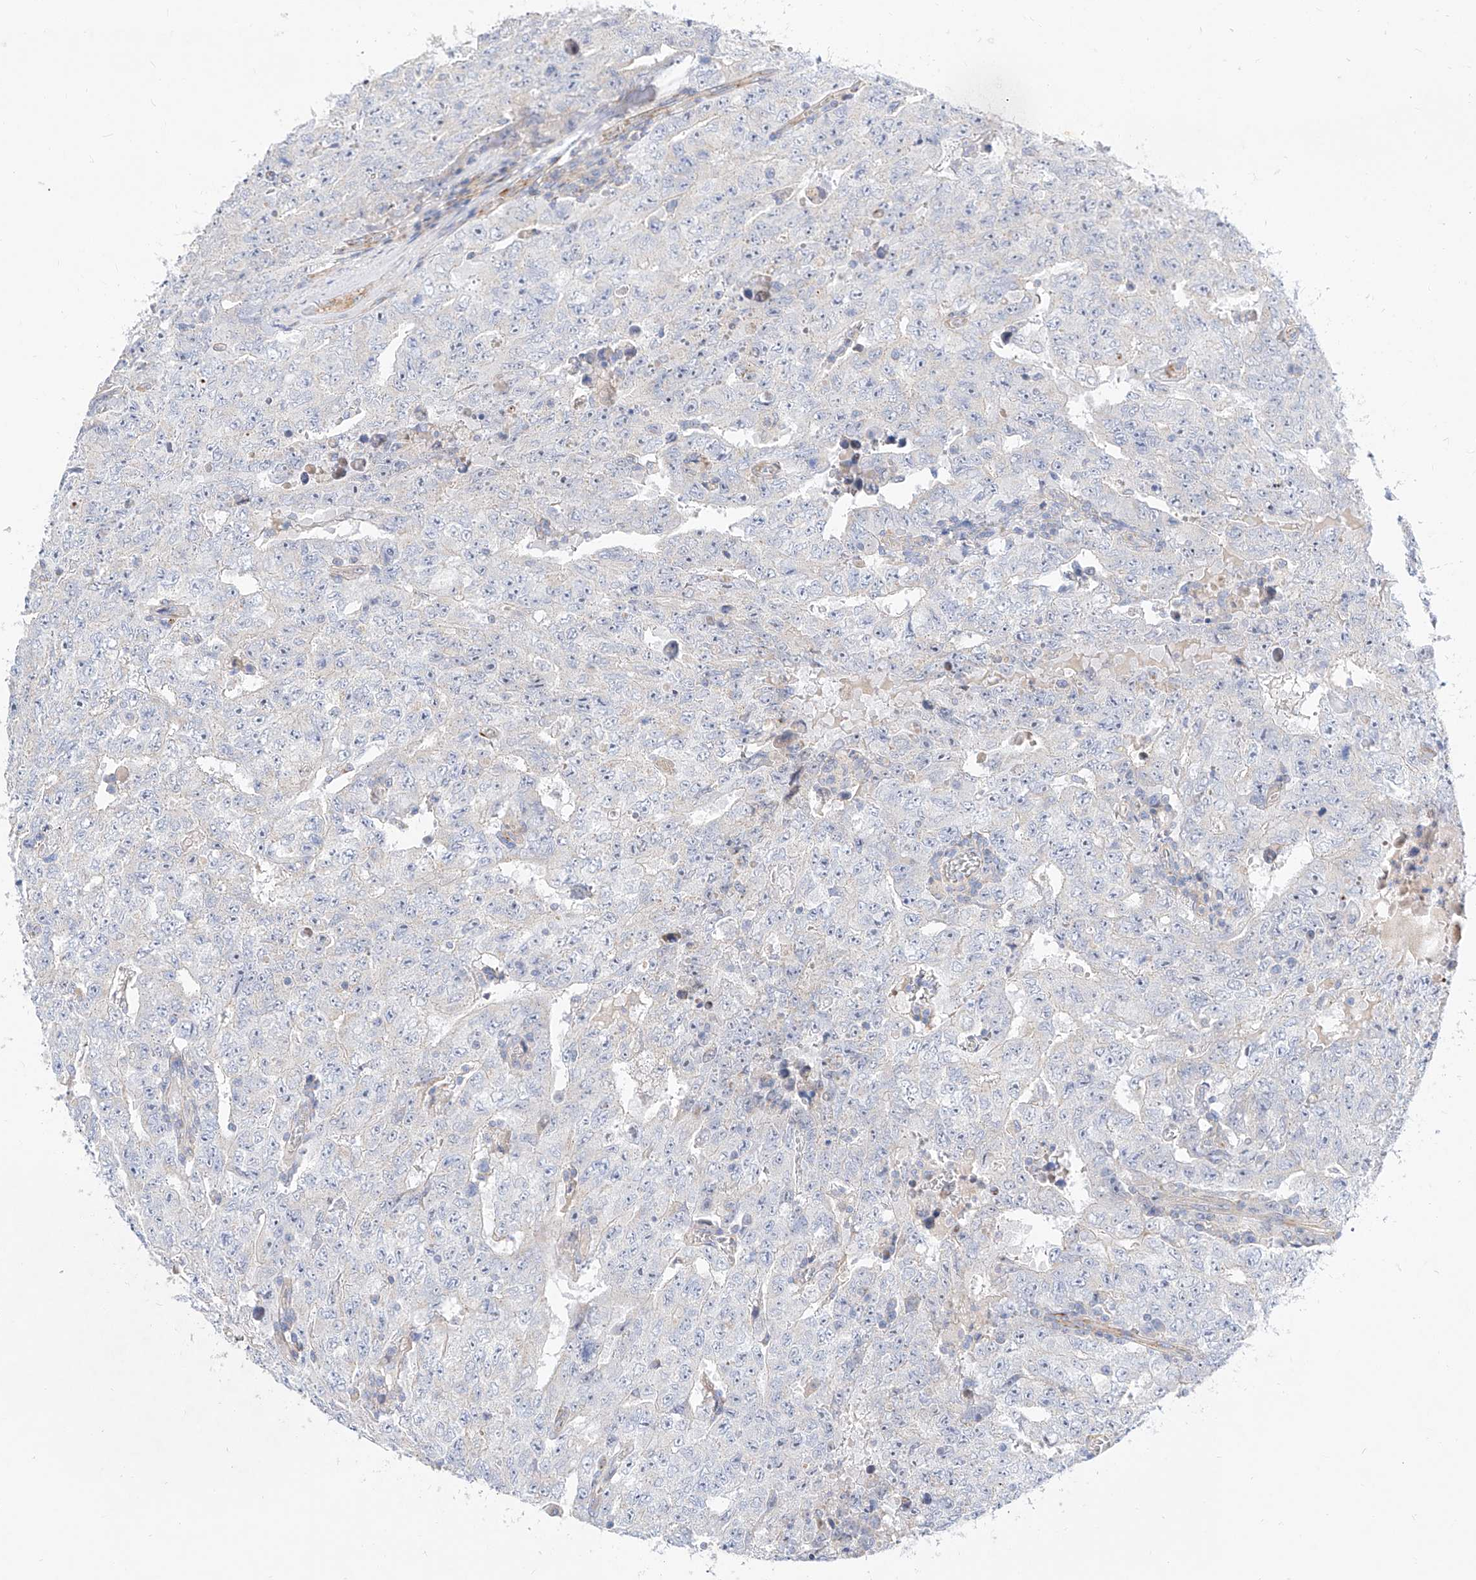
{"staining": {"intensity": "negative", "quantity": "none", "location": "none"}, "tissue": "testis cancer", "cell_type": "Tumor cells", "image_type": "cancer", "snomed": [{"axis": "morphology", "description": "Carcinoma, Embryonal, NOS"}, {"axis": "topography", "description": "Testis"}], "caption": "Immunohistochemistry of human embryonal carcinoma (testis) shows no staining in tumor cells.", "gene": "CST9", "patient": {"sex": "male", "age": 26}}